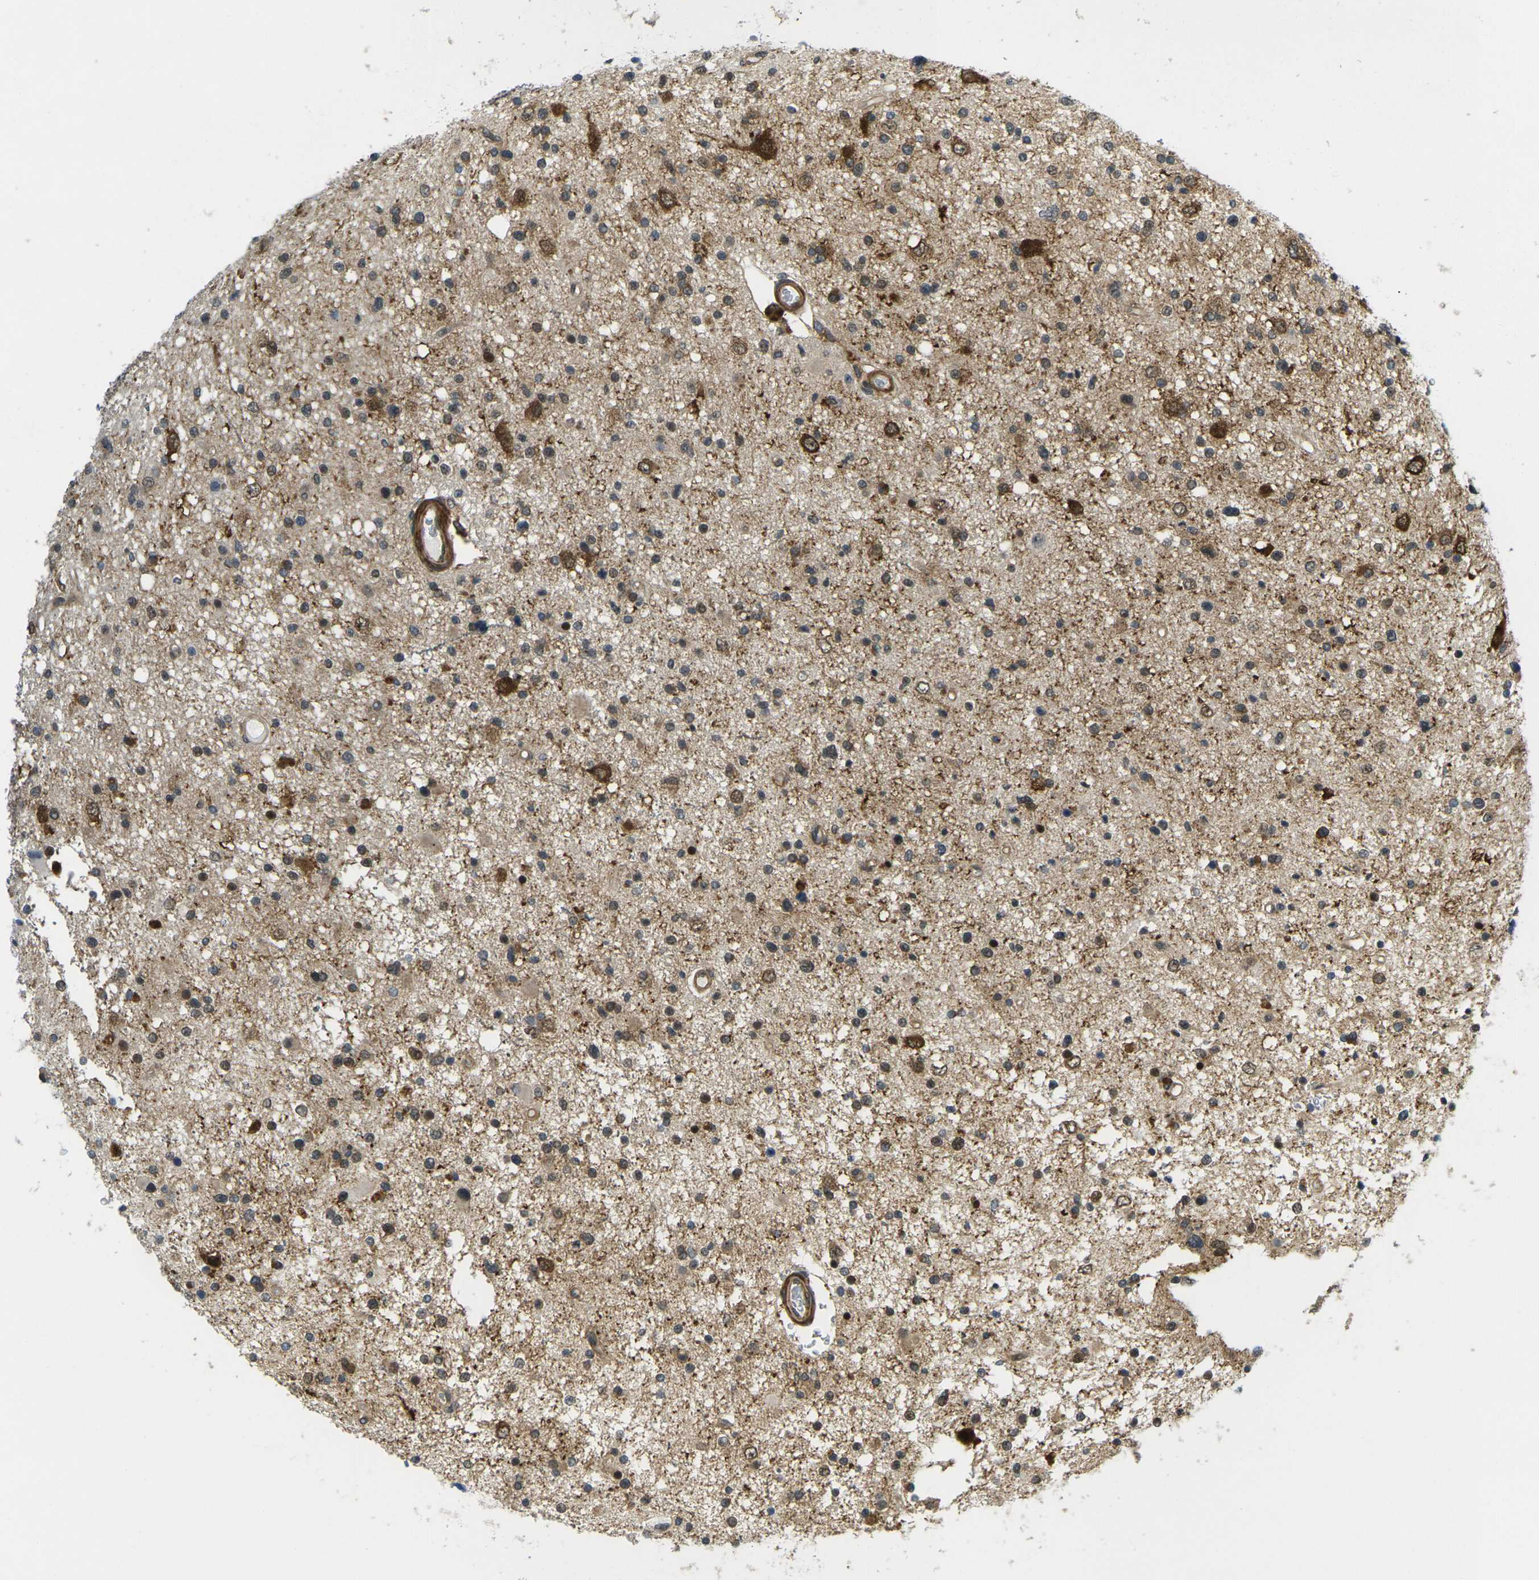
{"staining": {"intensity": "moderate", "quantity": "25%-75%", "location": "cytoplasmic/membranous"}, "tissue": "glioma", "cell_type": "Tumor cells", "image_type": "cancer", "snomed": [{"axis": "morphology", "description": "Glioma, malignant, High grade"}, {"axis": "topography", "description": "Brain"}], "caption": "Tumor cells reveal medium levels of moderate cytoplasmic/membranous staining in about 25%-75% of cells in human malignant glioma (high-grade).", "gene": "KCTD10", "patient": {"sex": "male", "age": 33}}